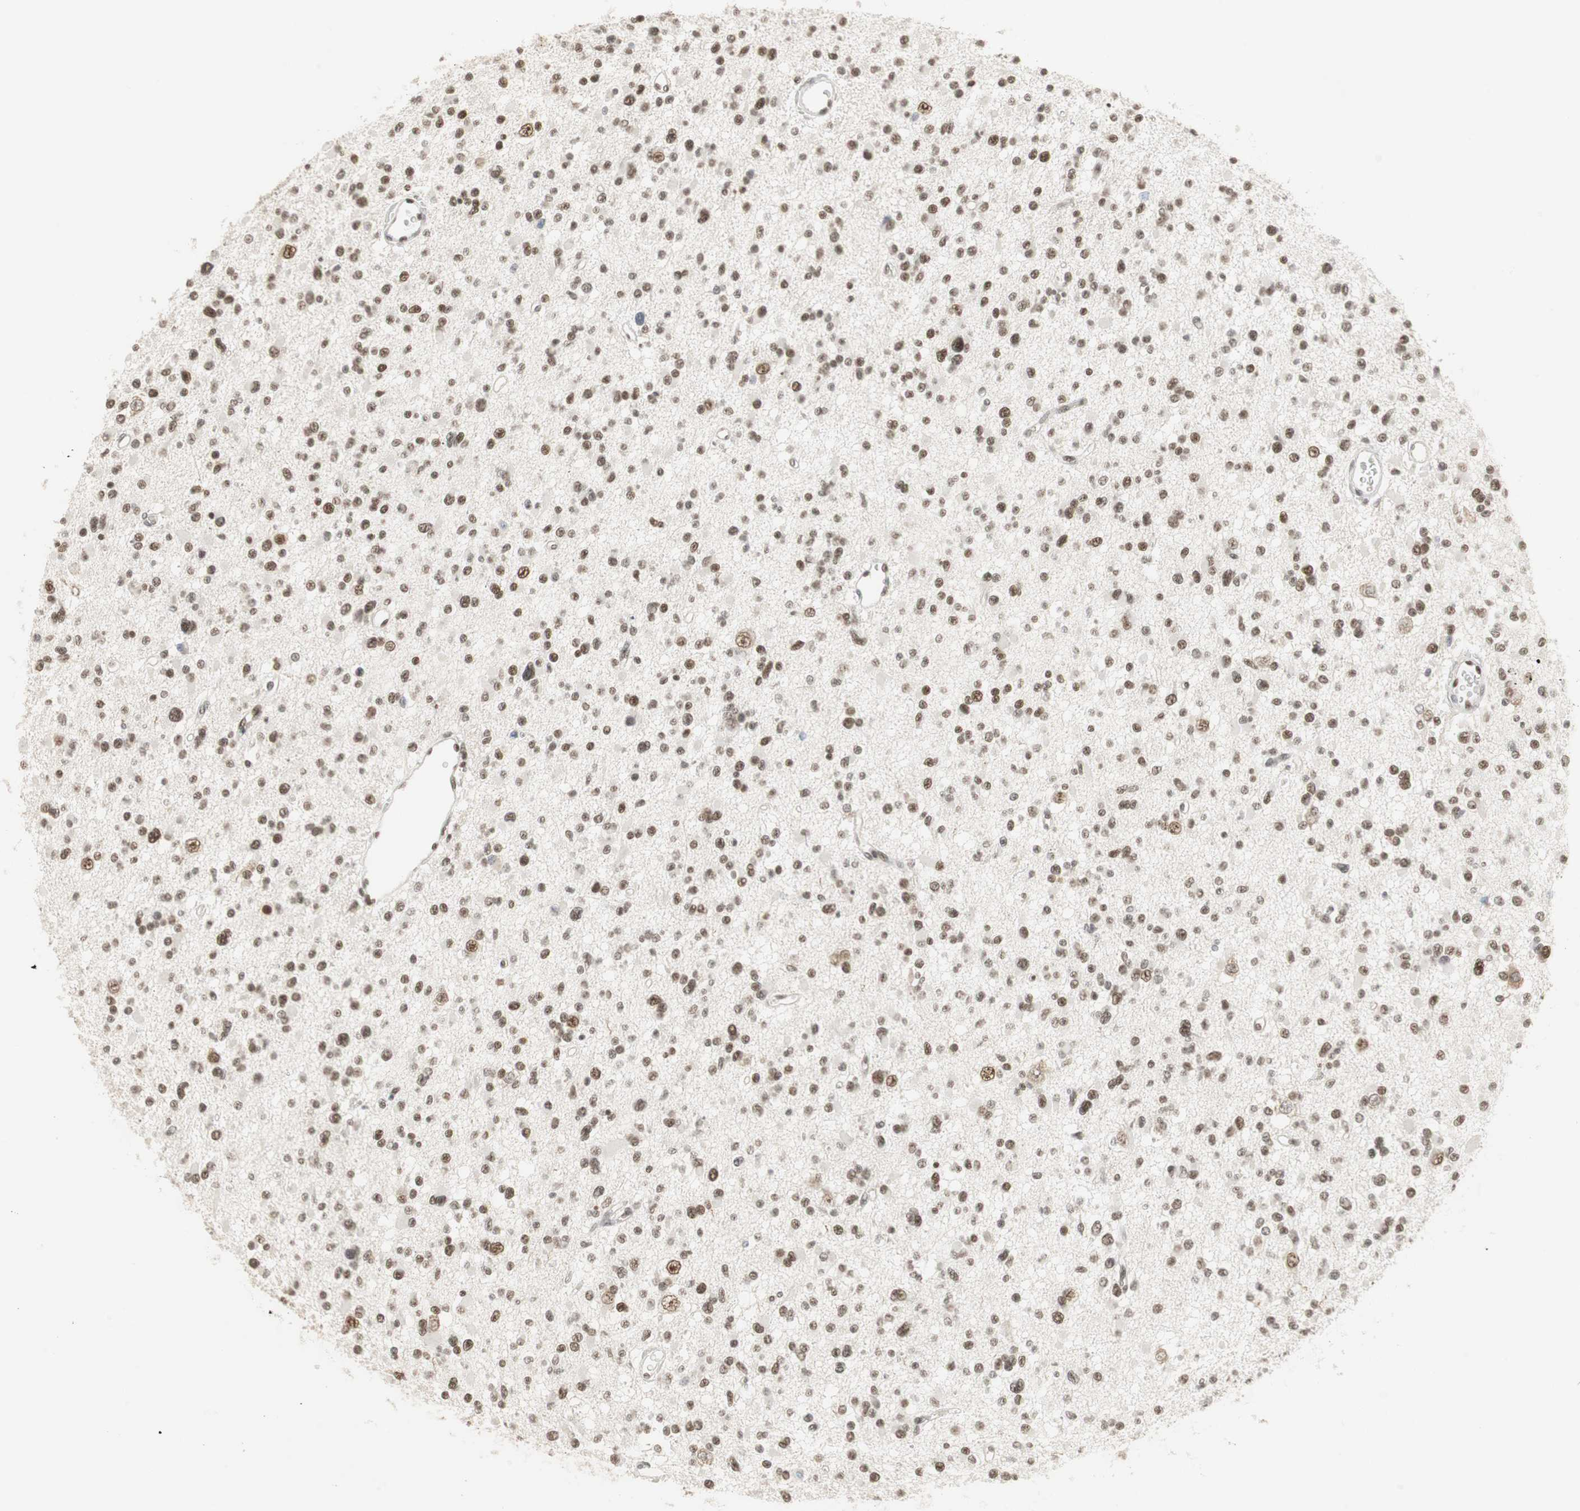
{"staining": {"intensity": "strong", "quantity": ">75%", "location": "nuclear"}, "tissue": "glioma", "cell_type": "Tumor cells", "image_type": "cancer", "snomed": [{"axis": "morphology", "description": "Glioma, malignant, Low grade"}, {"axis": "topography", "description": "Brain"}], "caption": "About >75% of tumor cells in human glioma demonstrate strong nuclear protein positivity as visualized by brown immunohistochemical staining.", "gene": "RTF1", "patient": {"sex": "female", "age": 22}}